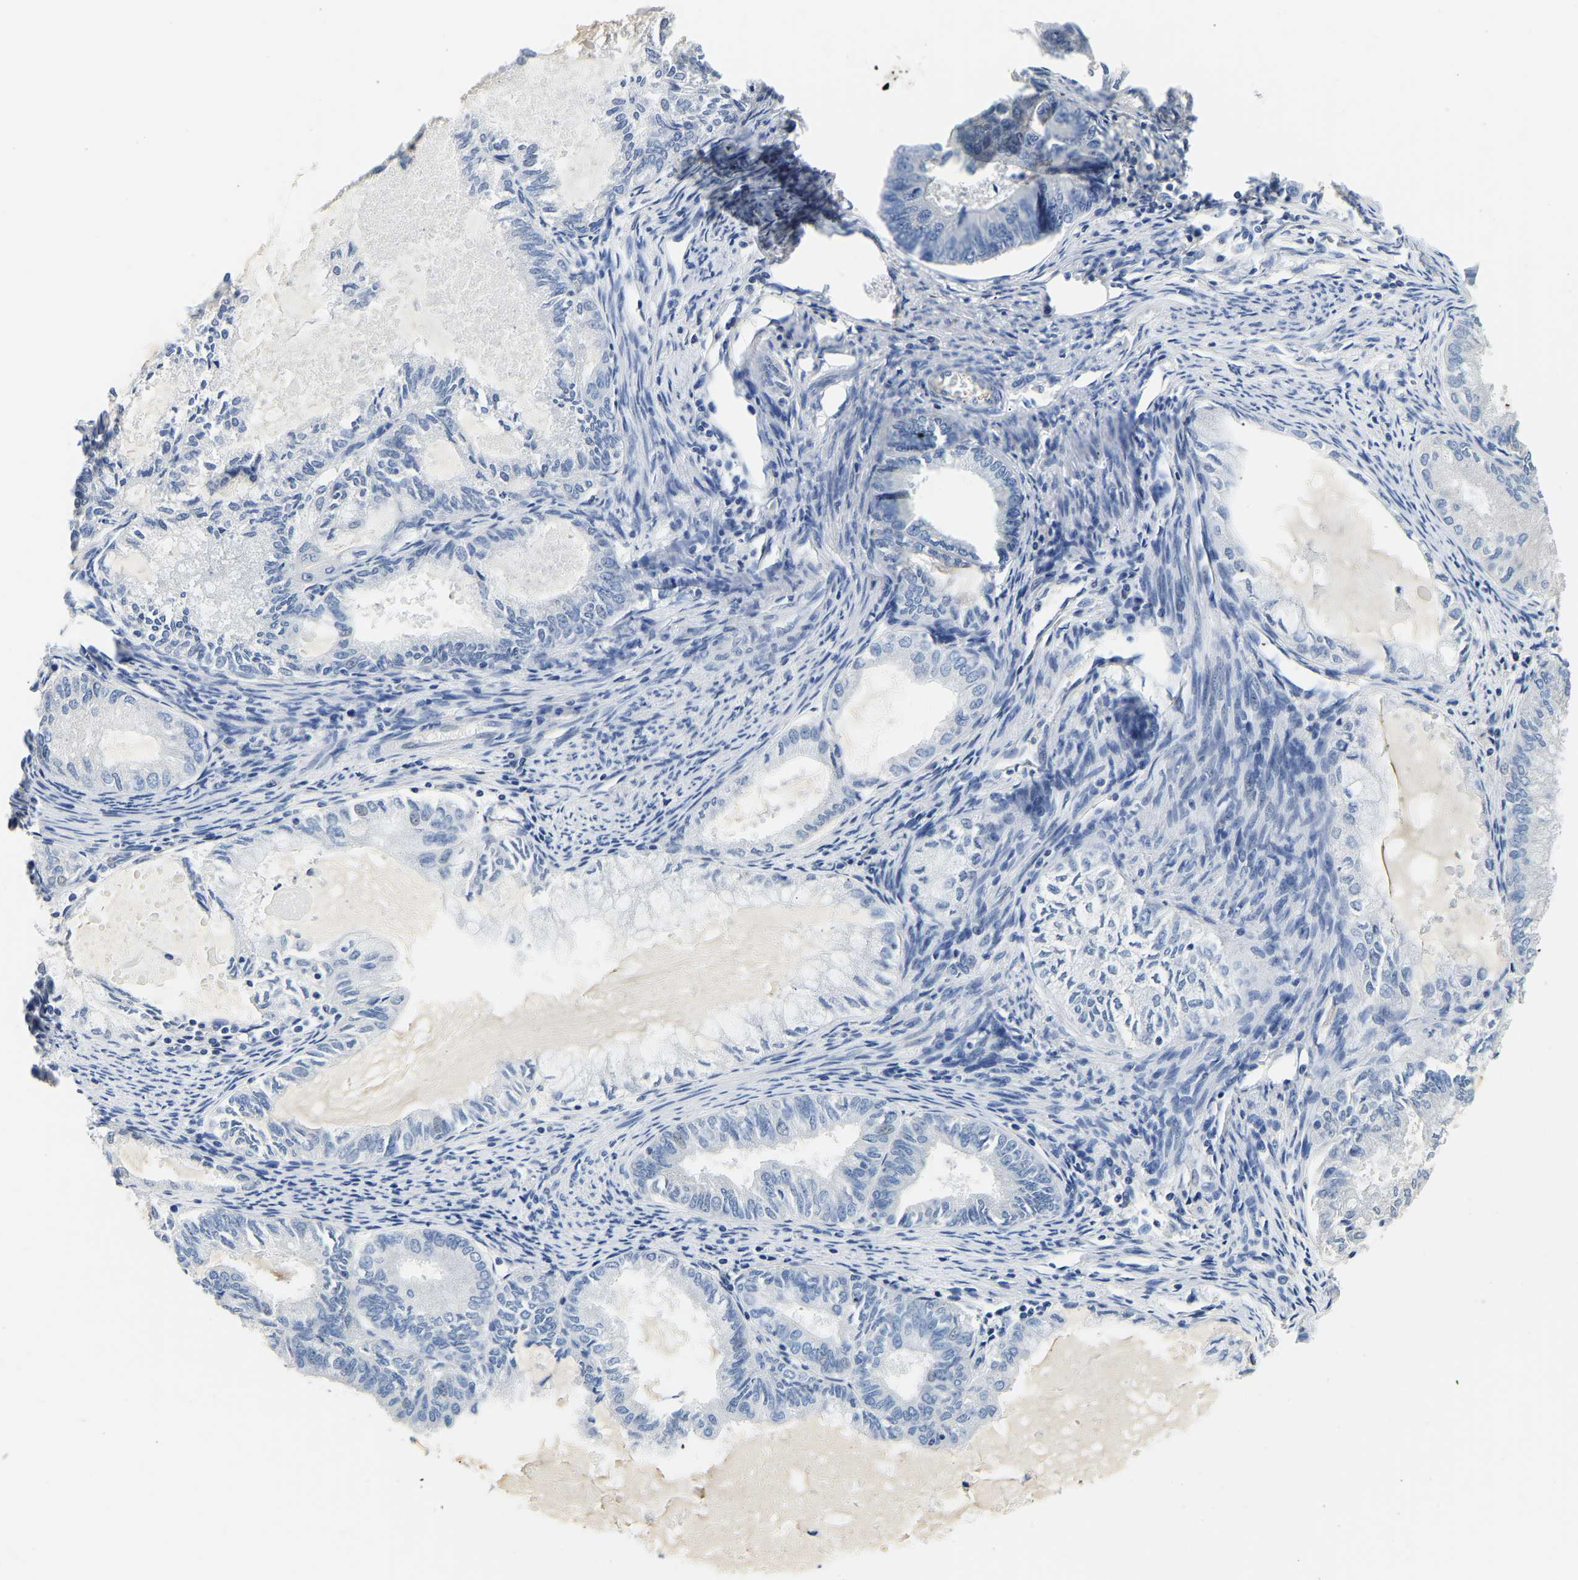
{"staining": {"intensity": "negative", "quantity": "none", "location": "none"}, "tissue": "endometrial cancer", "cell_type": "Tumor cells", "image_type": "cancer", "snomed": [{"axis": "morphology", "description": "Adenocarcinoma, NOS"}, {"axis": "topography", "description": "Endometrium"}], "caption": "DAB immunohistochemical staining of endometrial adenocarcinoma exhibits no significant positivity in tumor cells.", "gene": "PCK2", "patient": {"sex": "female", "age": 86}}